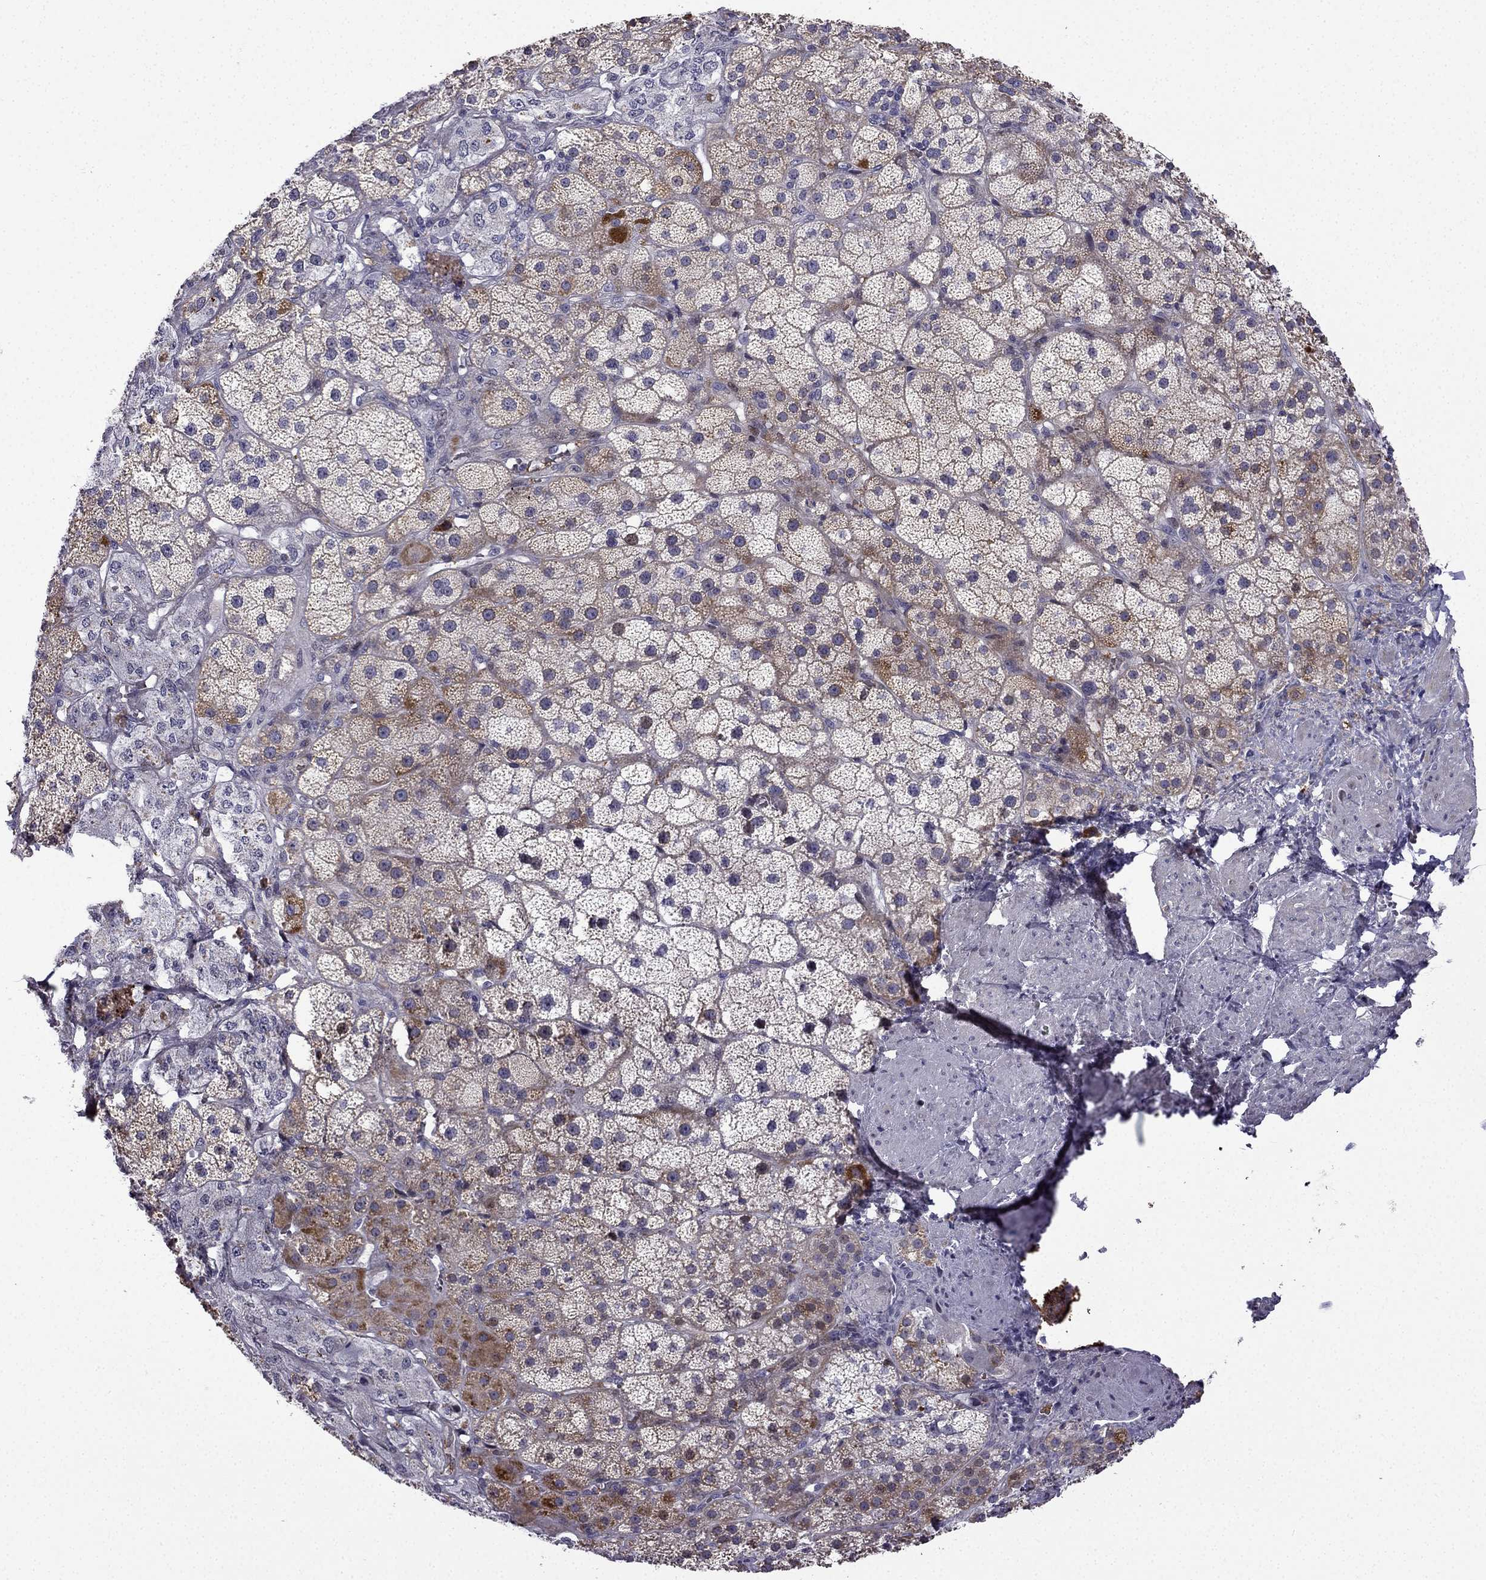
{"staining": {"intensity": "moderate", "quantity": "25%-75%", "location": "cytoplasmic/membranous"}, "tissue": "adrenal gland", "cell_type": "Glandular cells", "image_type": "normal", "snomed": [{"axis": "morphology", "description": "Normal tissue, NOS"}, {"axis": "topography", "description": "Adrenal gland"}], "caption": "This histopathology image displays immunohistochemistry (IHC) staining of unremarkable adrenal gland, with medium moderate cytoplasmic/membranous positivity in about 25%-75% of glandular cells.", "gene": "UHRF1", "patient": {"sex": "male", "age": 57}}